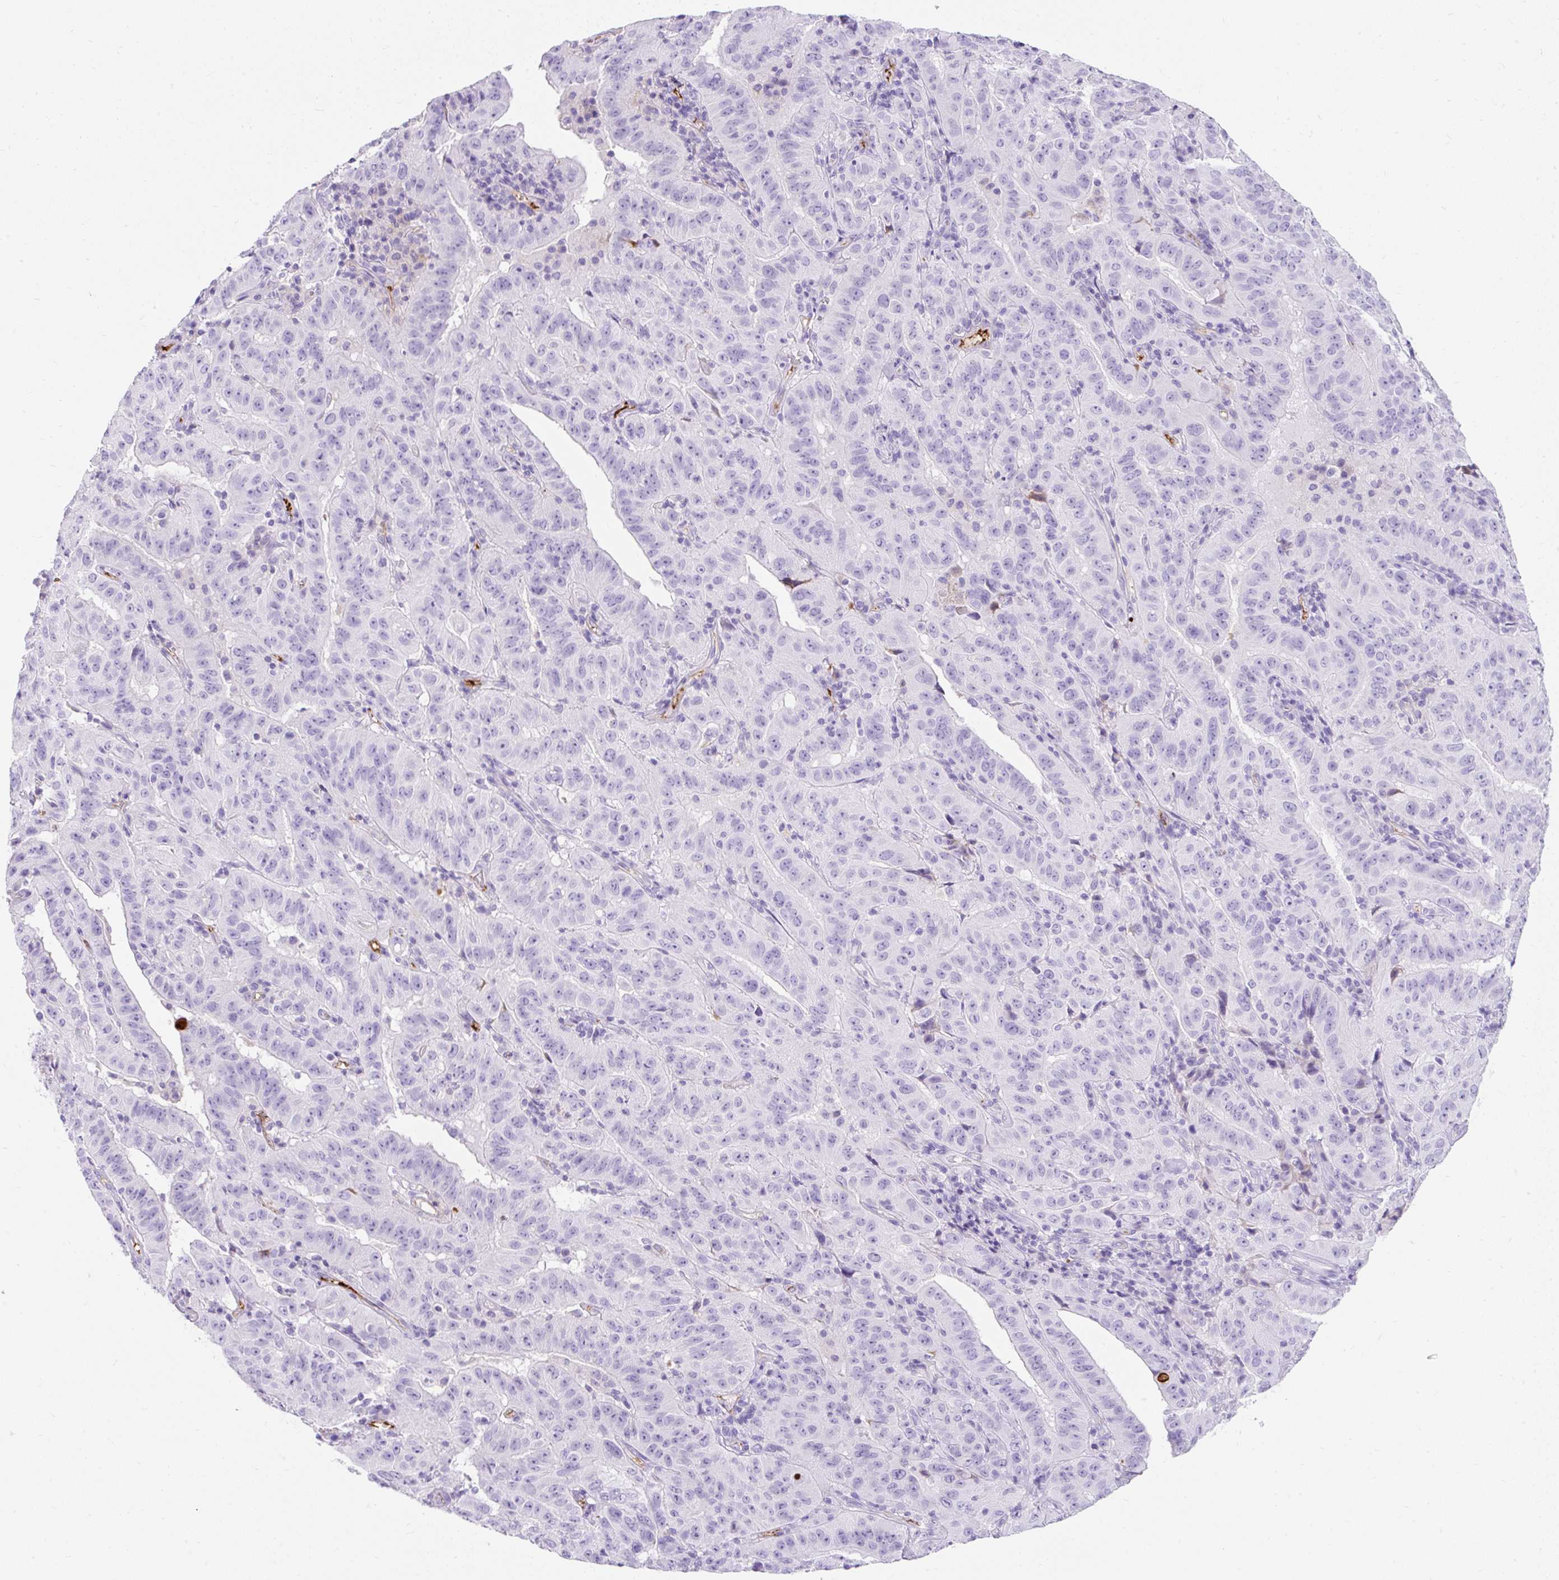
{"staining": {"intensity": "negative", "quantity": "none", "location": "none"}, "tissue": "pancreatic cancer", "cell_type": "Tumor cells", "image_type": "cancer", "snomed": [{"axis": "morphology", "description": "Adenocarcinoma, NOS"}, {"axis": "topography", "description": "Pancreas"}], "caption": "An immunohistochemistry micrograph of pancreatic cancer is shown. There is no staining in tumor cells of pancreatic cancer.", "gene": "APOC4-APOC2", "patient": {"sex": "male", "age": 63}}